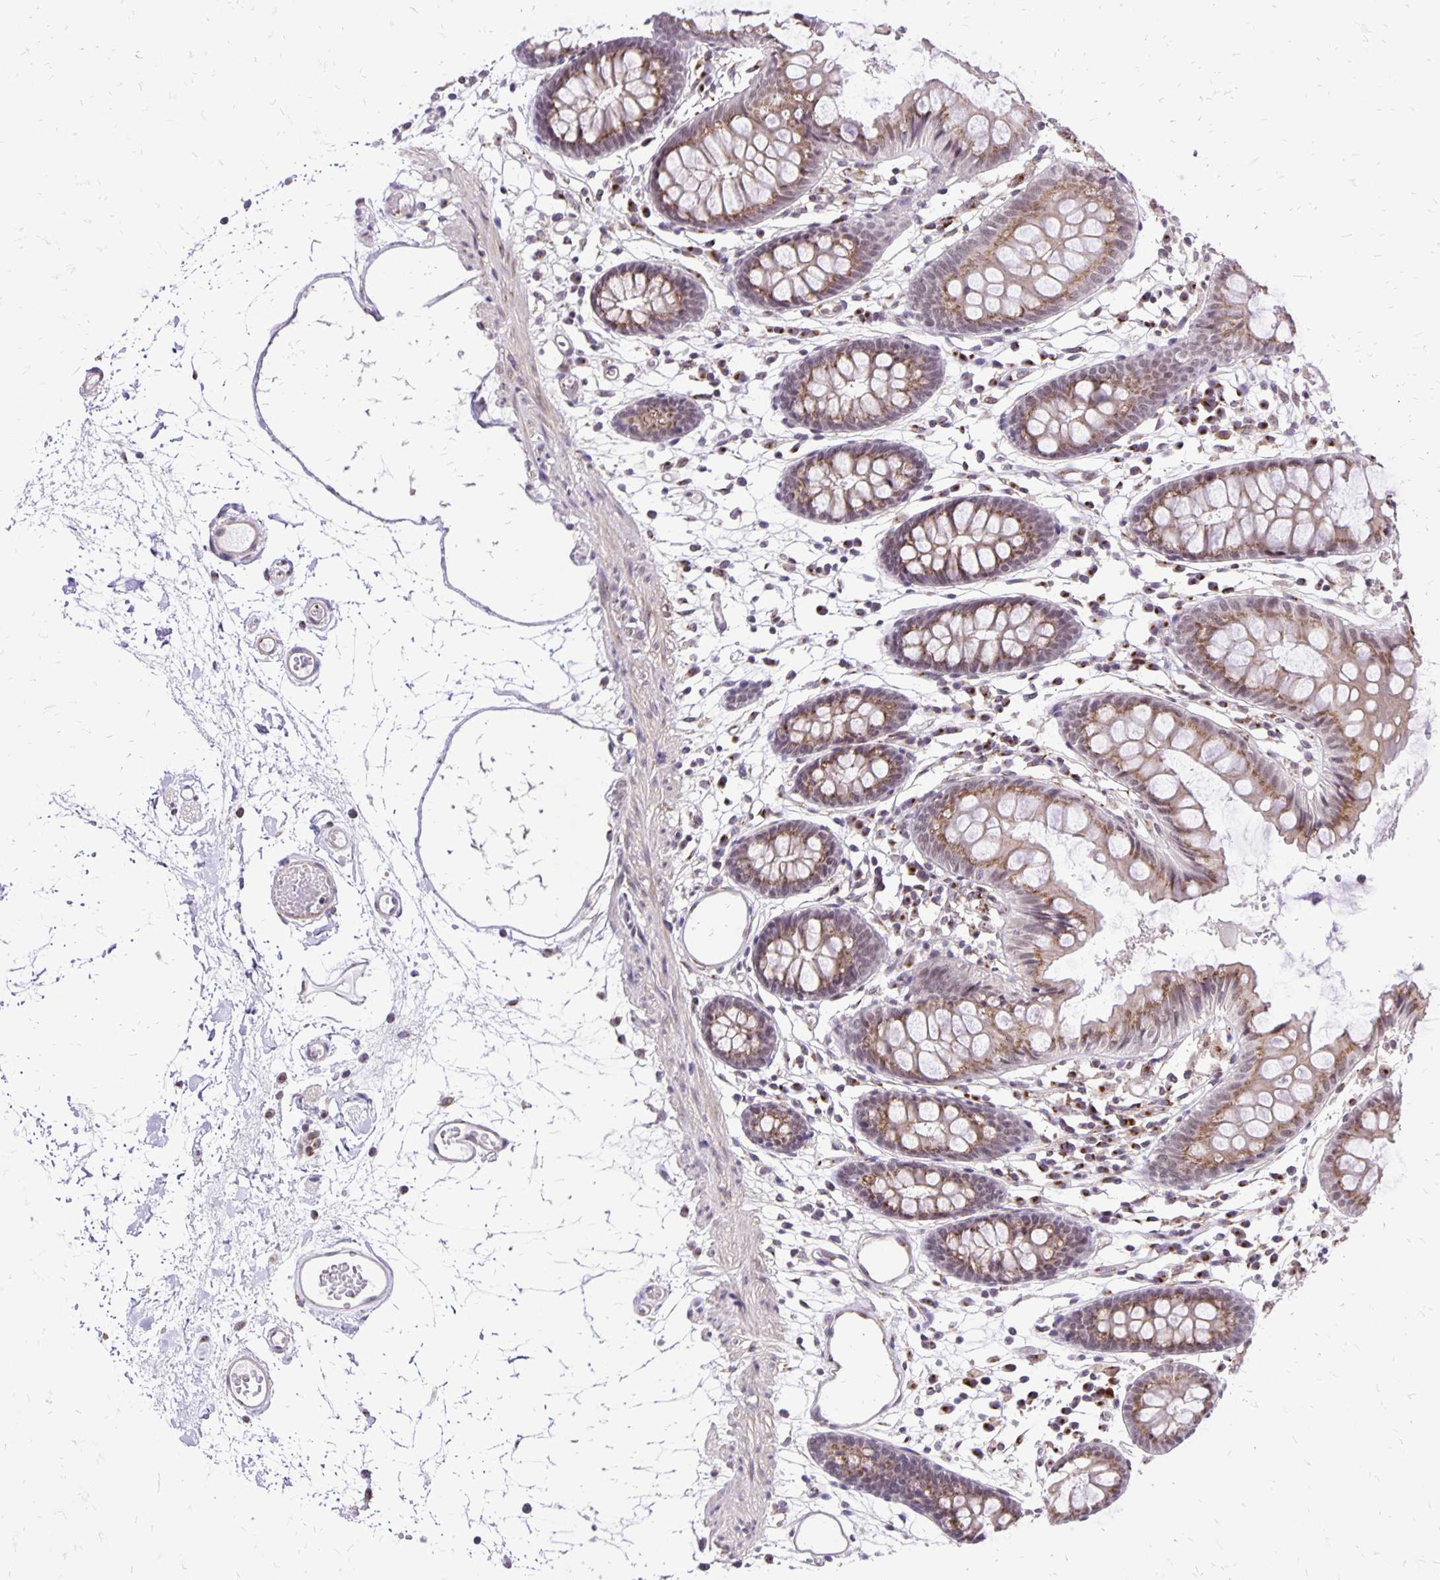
{"staining": {"intensity": "weak", "quantity": "25%-75%", "location": "cytoplasmic/membranous"}, "tissue": "colon", "cell_type": "Endothelial cells", "image_type": "normal", "snomed": [{"axis": "morphology", "description": "Normal tissue, NOS"}, {"axis": "topography", "description": "Colon"}], "caption": "Weak cytoplasmic/membranous staining for a protein is seen in about 25%-75% of endothelial cells of unremarkable colon using immunohistochemistry.", "gene": "GOLGA5", "patient": {"sex": "female", "age": 84}}